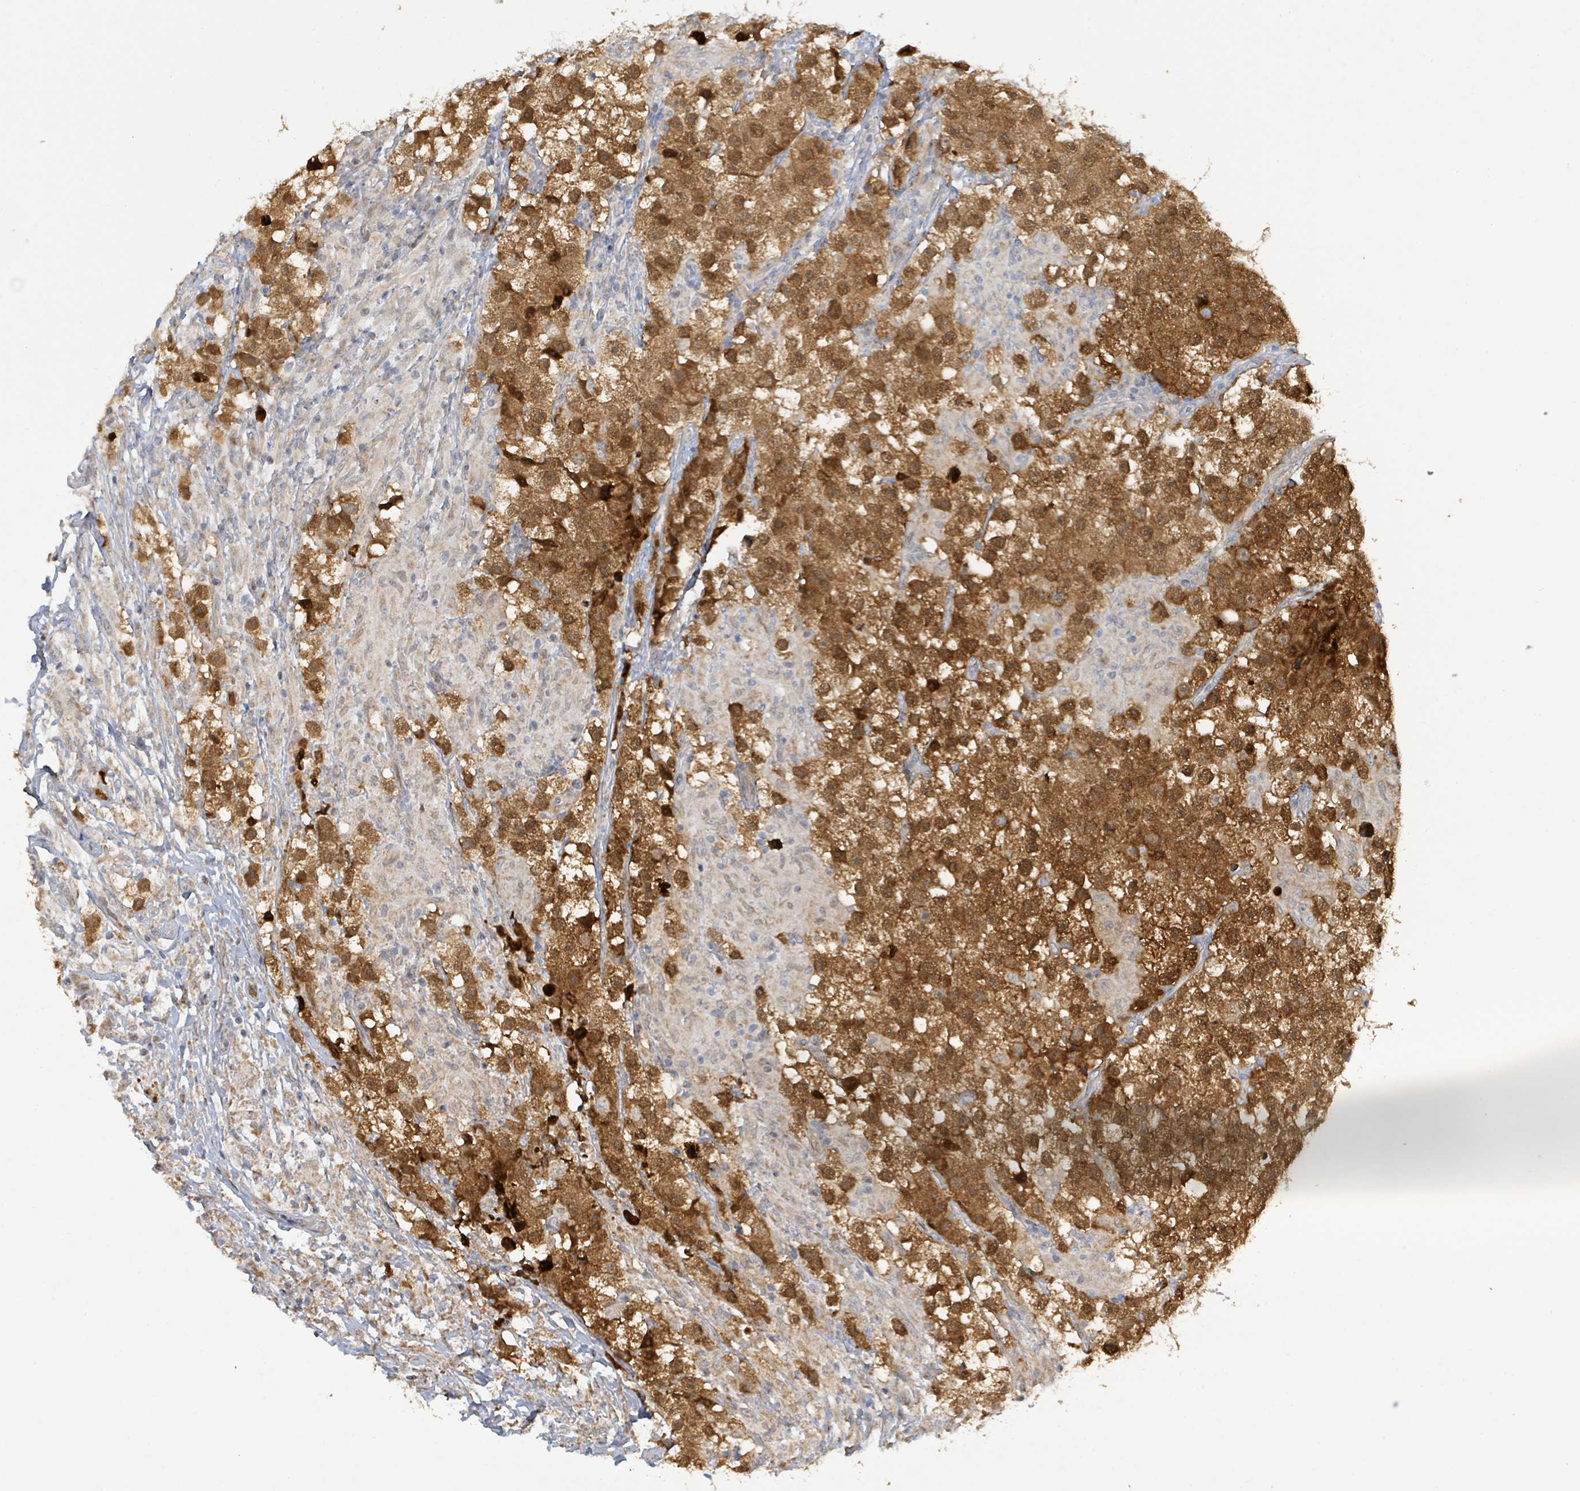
{"staining": {"intensity": "strong", "quantity": ">75%", "location": "cytoplasmic/membranous,nuclear"}, "tissue": "testis cancer", "cell_type": "Tumor cells", "image_type": "cancer", "snomed": [{"axis": "morphology", "description": "Seminoma, NOS"}, {"axis": "topography", "description": "Testis"}], "caption": "Human seminoma (testis) stained with a brown dye shows strong cytoplasmic/membranous and nuclear positive expression in approximately >75% of tumor cells.", "gene": "PSMB7", "patient": {"sex": "male", "age": 46}}